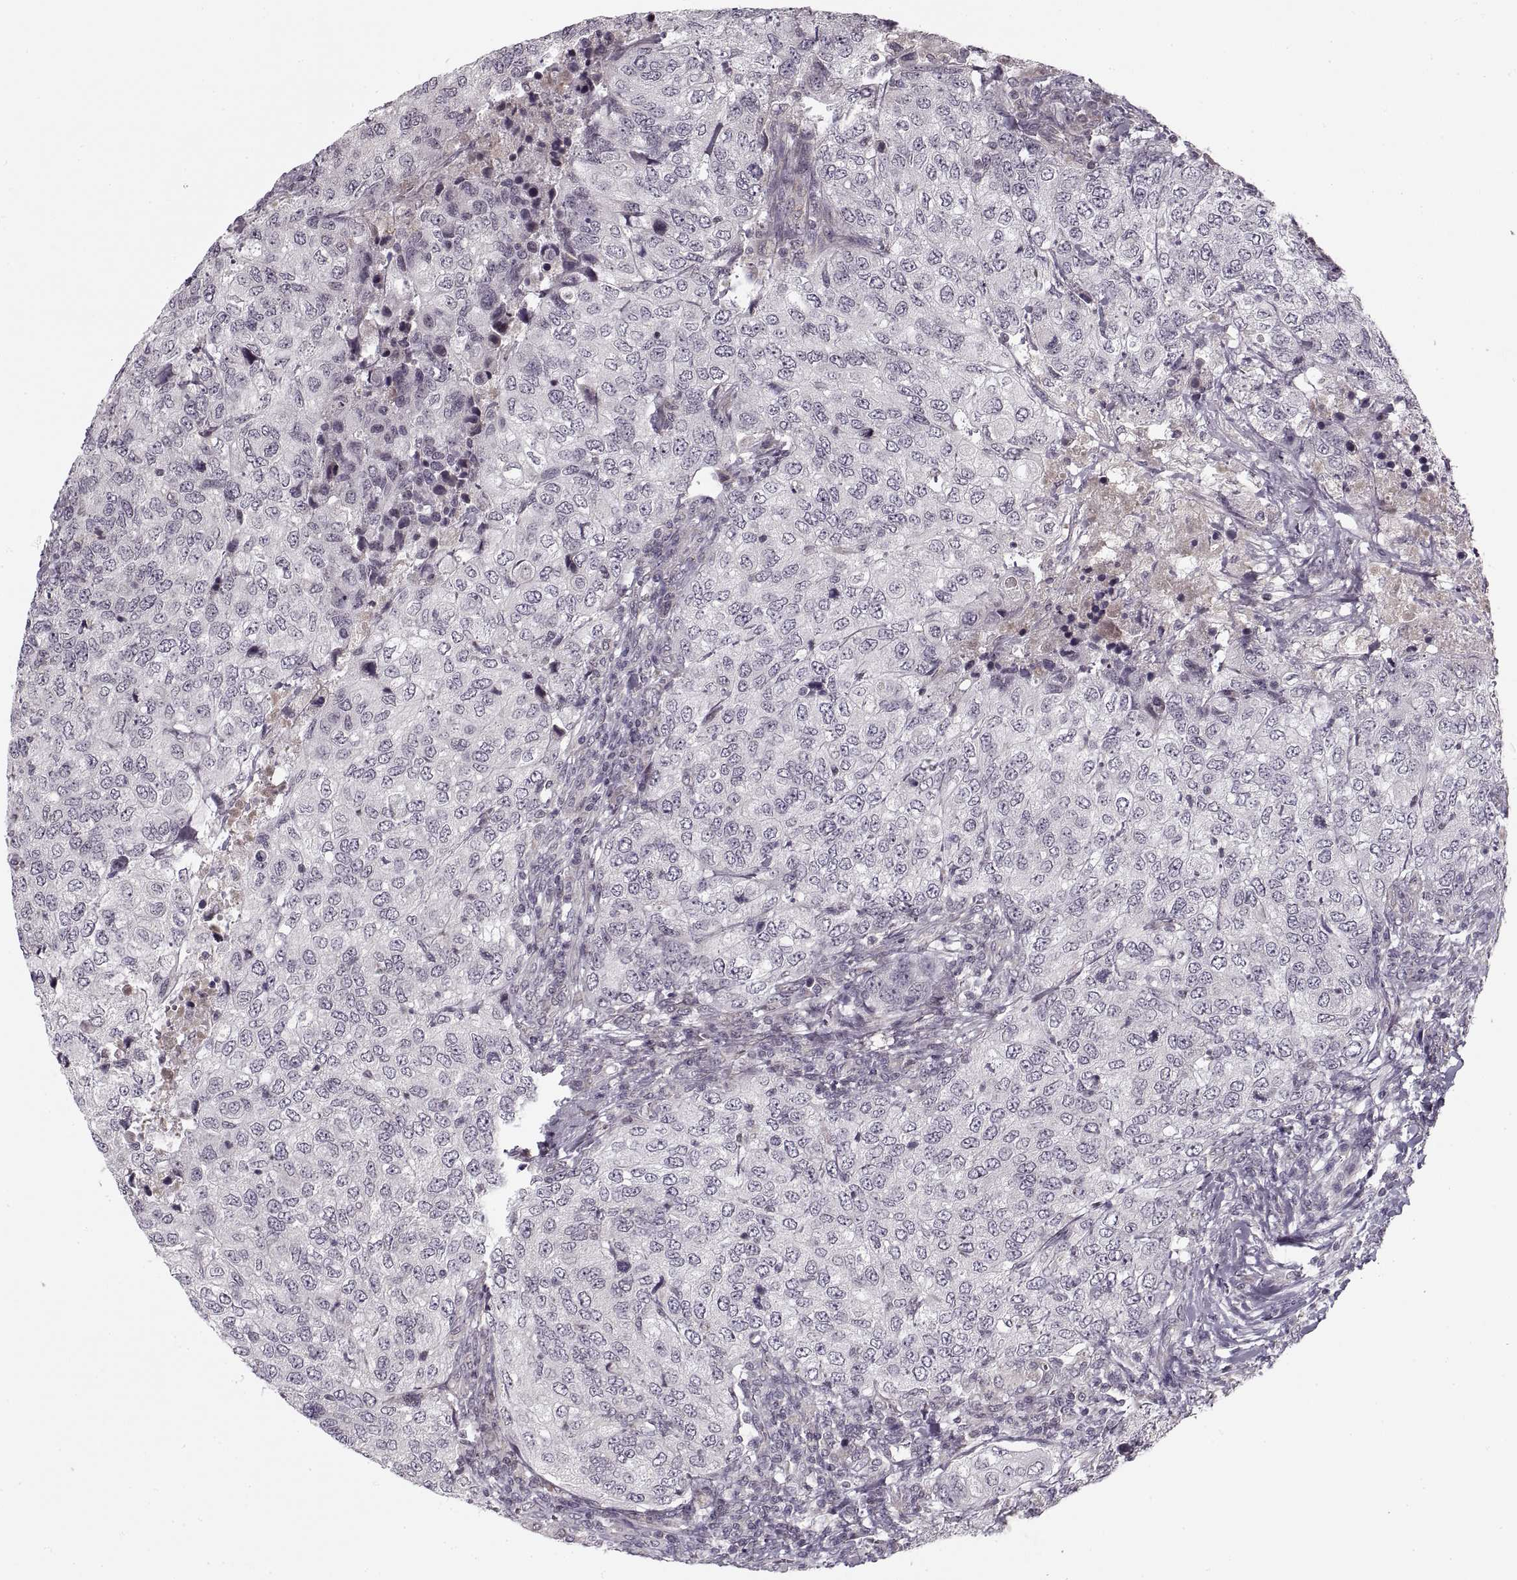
{"staining": {"intensity": "negative", "quantity": "none", "location": "none"}, "tissue": "urothelial cancer", "cell_type": "Tumor cells", "image_type": "cancer", "snomed": [{"axis": "morphology", "description": "Urothelial carcinoma, High grade"}, {"axis": "topography", "description": "Urinary bladder"}], "caption": "IHC histopathology image of neoplastic tissue: urothelial cancer stained with DAB demonstrates no significant protein staining in tumor cells. Nuclei are stained in blue.", "gene": "ASIC3", "patient": {"sex": "female", "age": 78}}